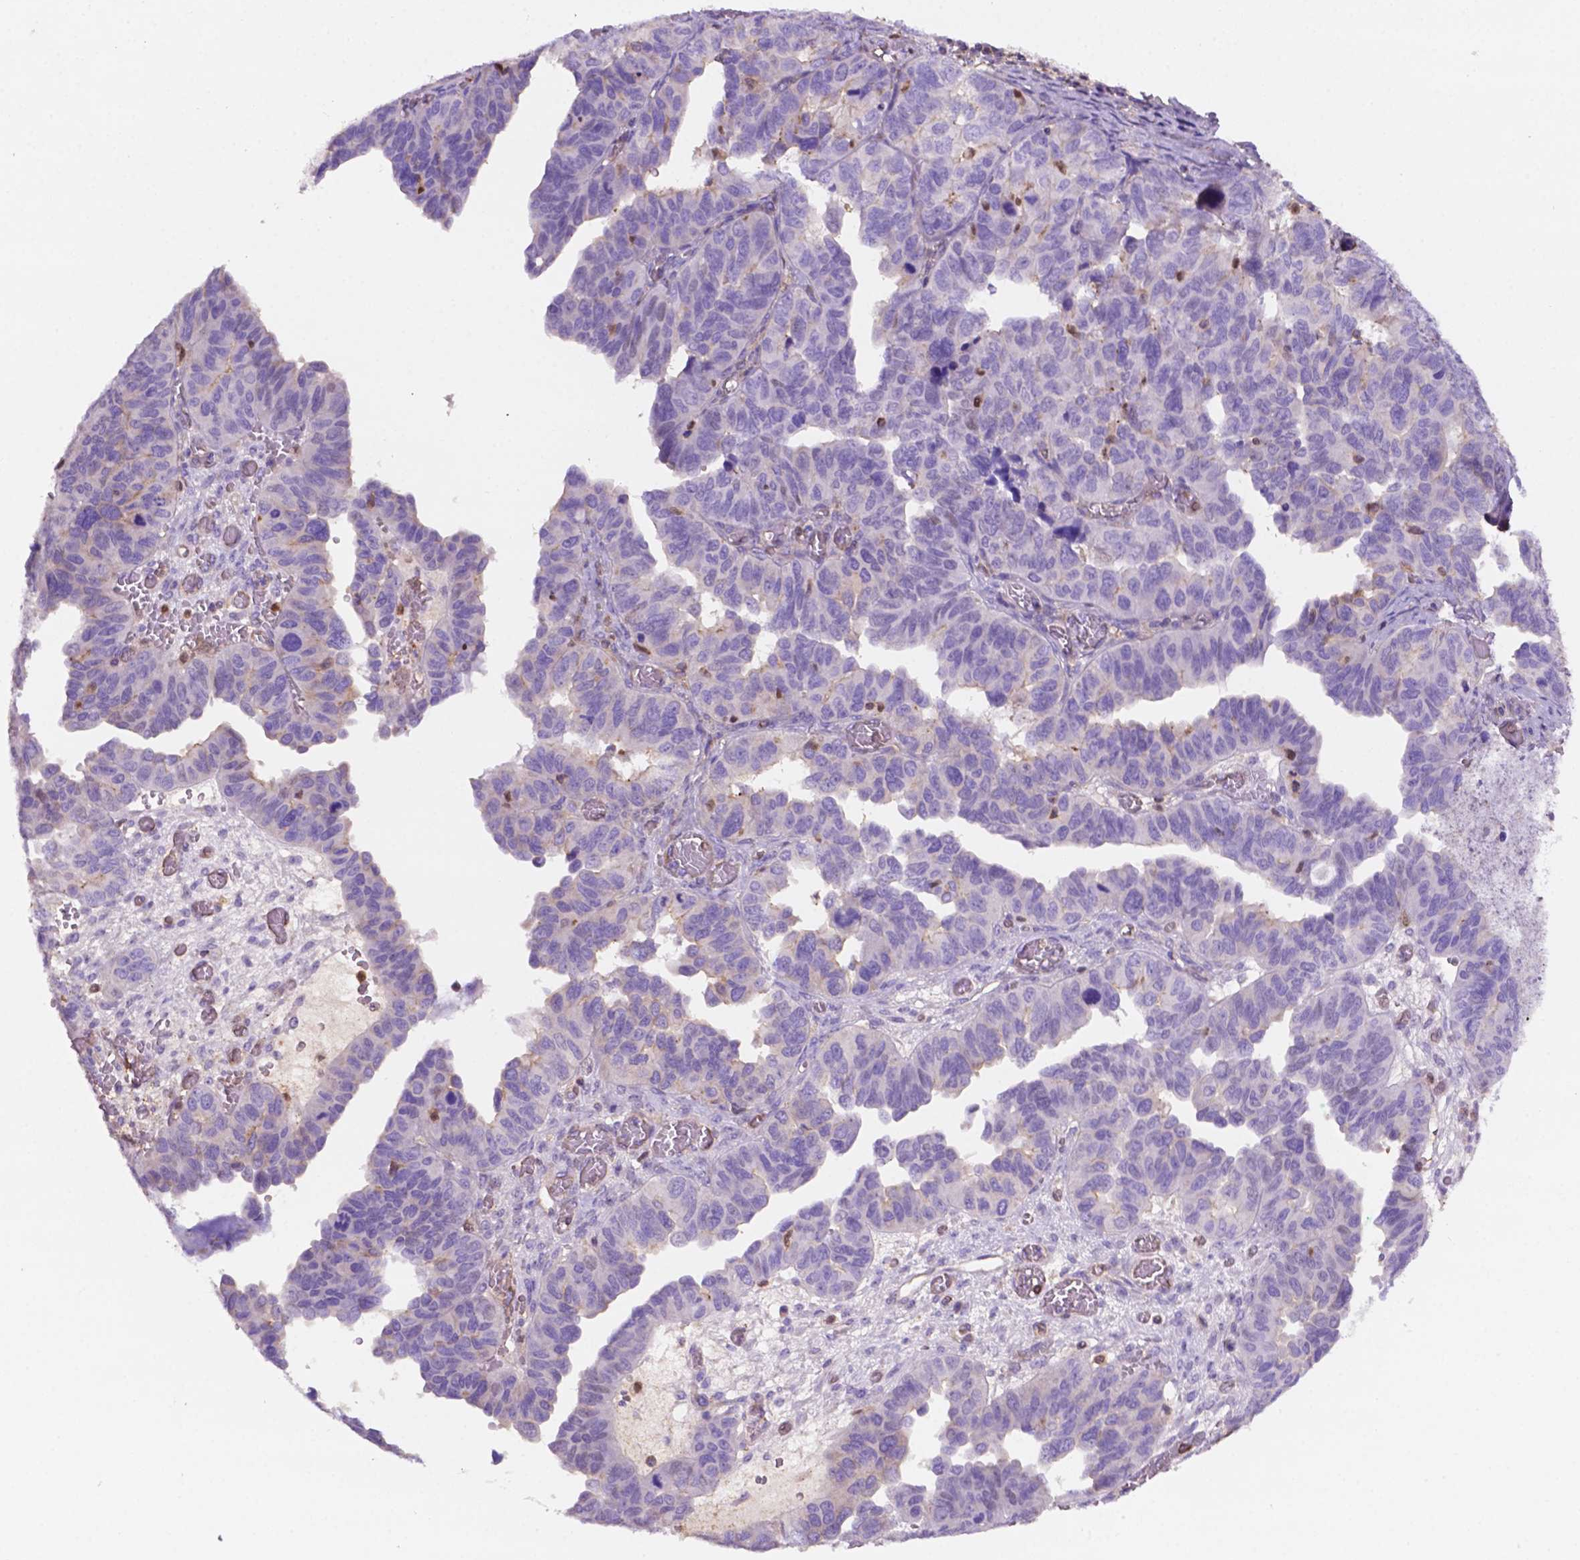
{"staining": {"intensity": "negative", "quantity": "none", "location": "none"}, "tissue": "ovarian cancer", "cell_type": "Tumor cells", "image_type": "cancer", "snomed": [{"axis": "morphology", "description": "Cystadenocarcinoma, serous, NOS"}, {"axis": "topography", "description": "Ovary"}], "caption": "A micrograph of human ovarian cancer (serous cystadenocarcinoma) is negative for staining in tumor cells. (Stains: DAB (3,3'-diaminobenzidine) IHC with hematoxylin counter stain, Microscopy: brightfield microscopy at high magnification).", "gene": "DCN", "patient": {"sex": "female", "age": 64}}